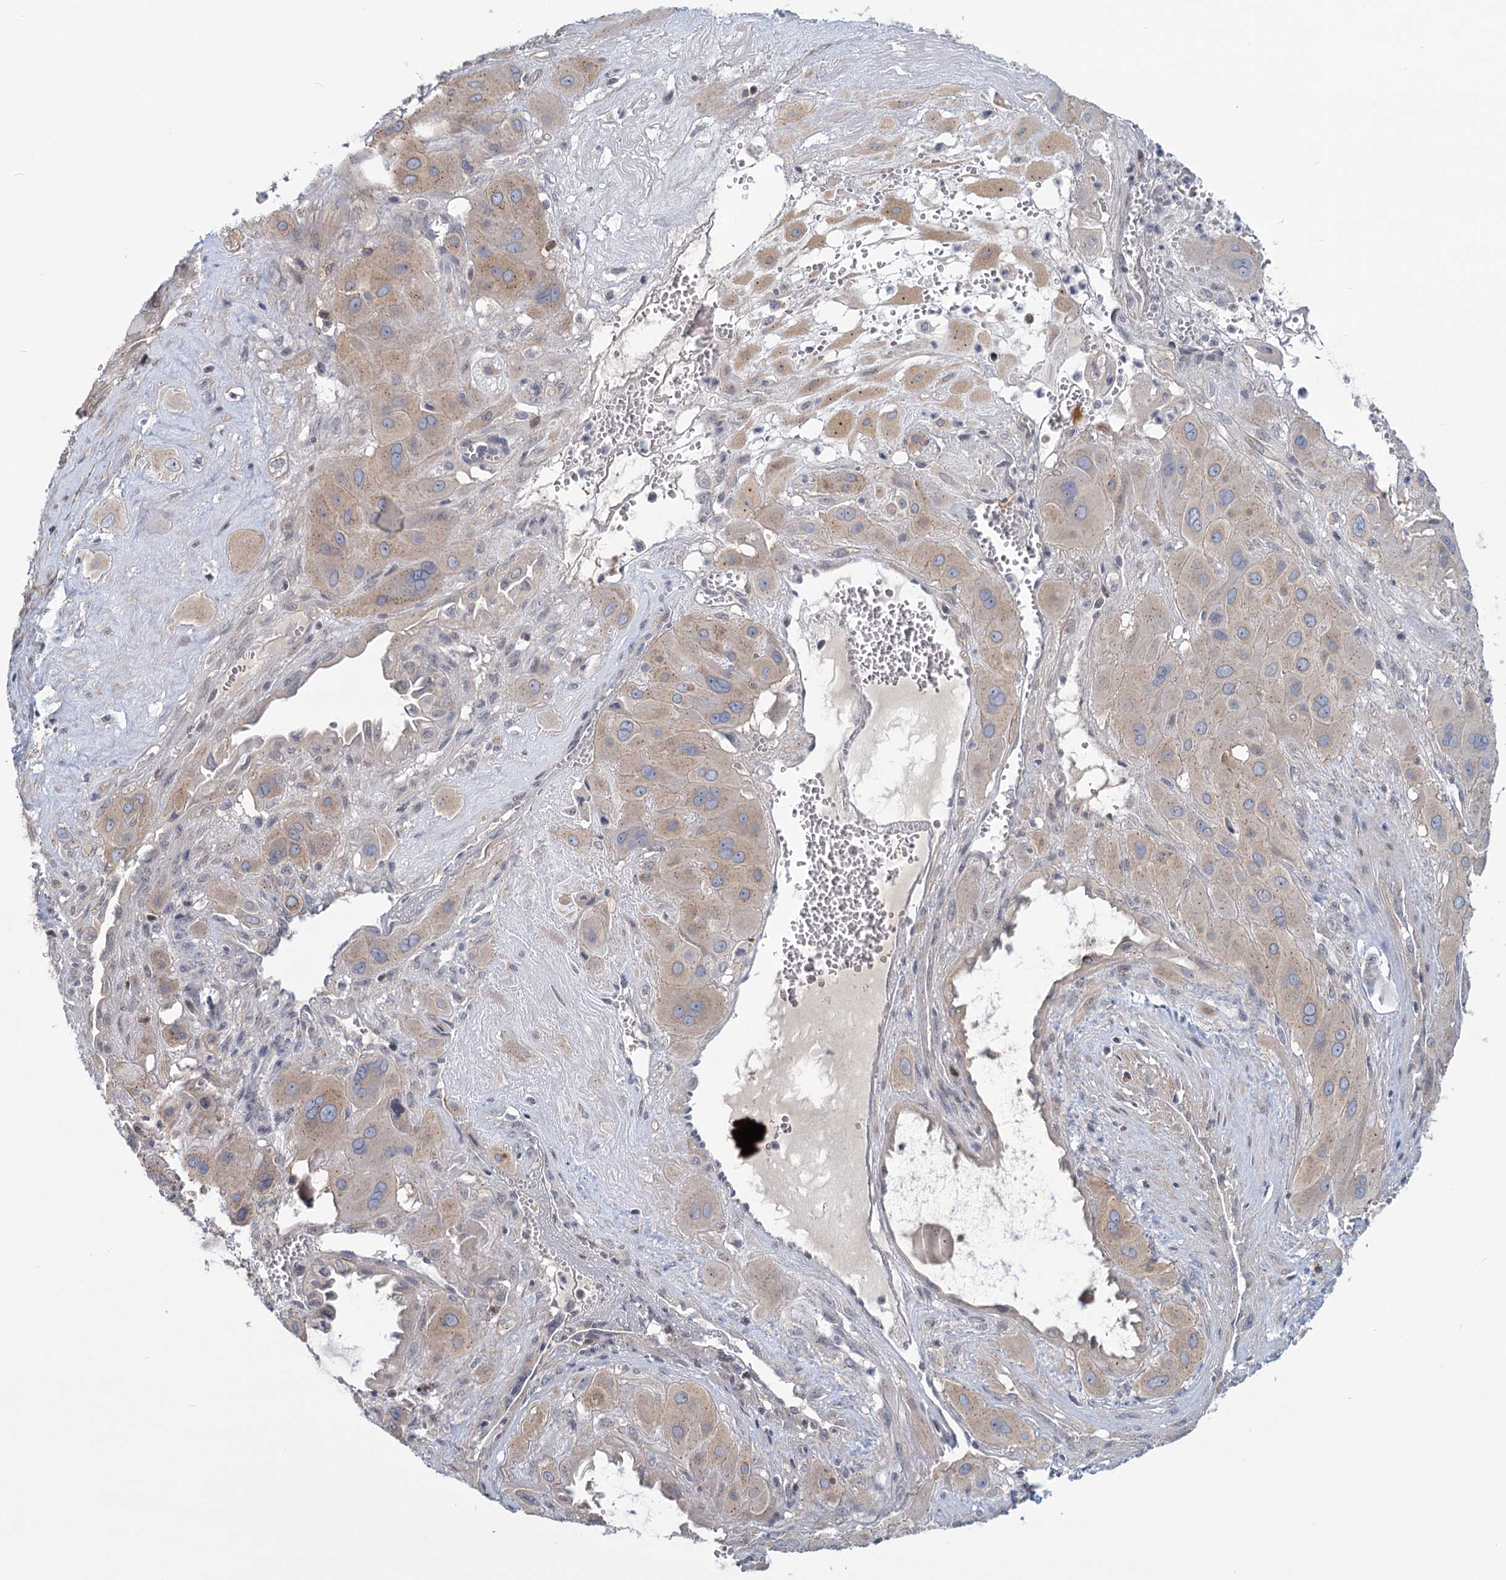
{"staining": {"intensity": "weak", "quantity": ">75%", "location": "cytoplasmic/membranous"}, "tissue": "cervical cancer", "cell_type": "Tumor cells", "image_type": "cancer", "snomed": [{"axis": "morphology", "description": "Squamous cell carcinoma, NOS"}, {"axis": "topography", "description": "Cervix"}], "caption": "Immunohistochemical staining of cervical cancer demonstrates low levels of weak cytoplasmic/membranous protein staining in approximately >75% of tumor cells.", "gene": "STAP1", "patient": {"sex": "female", "age": 34}}